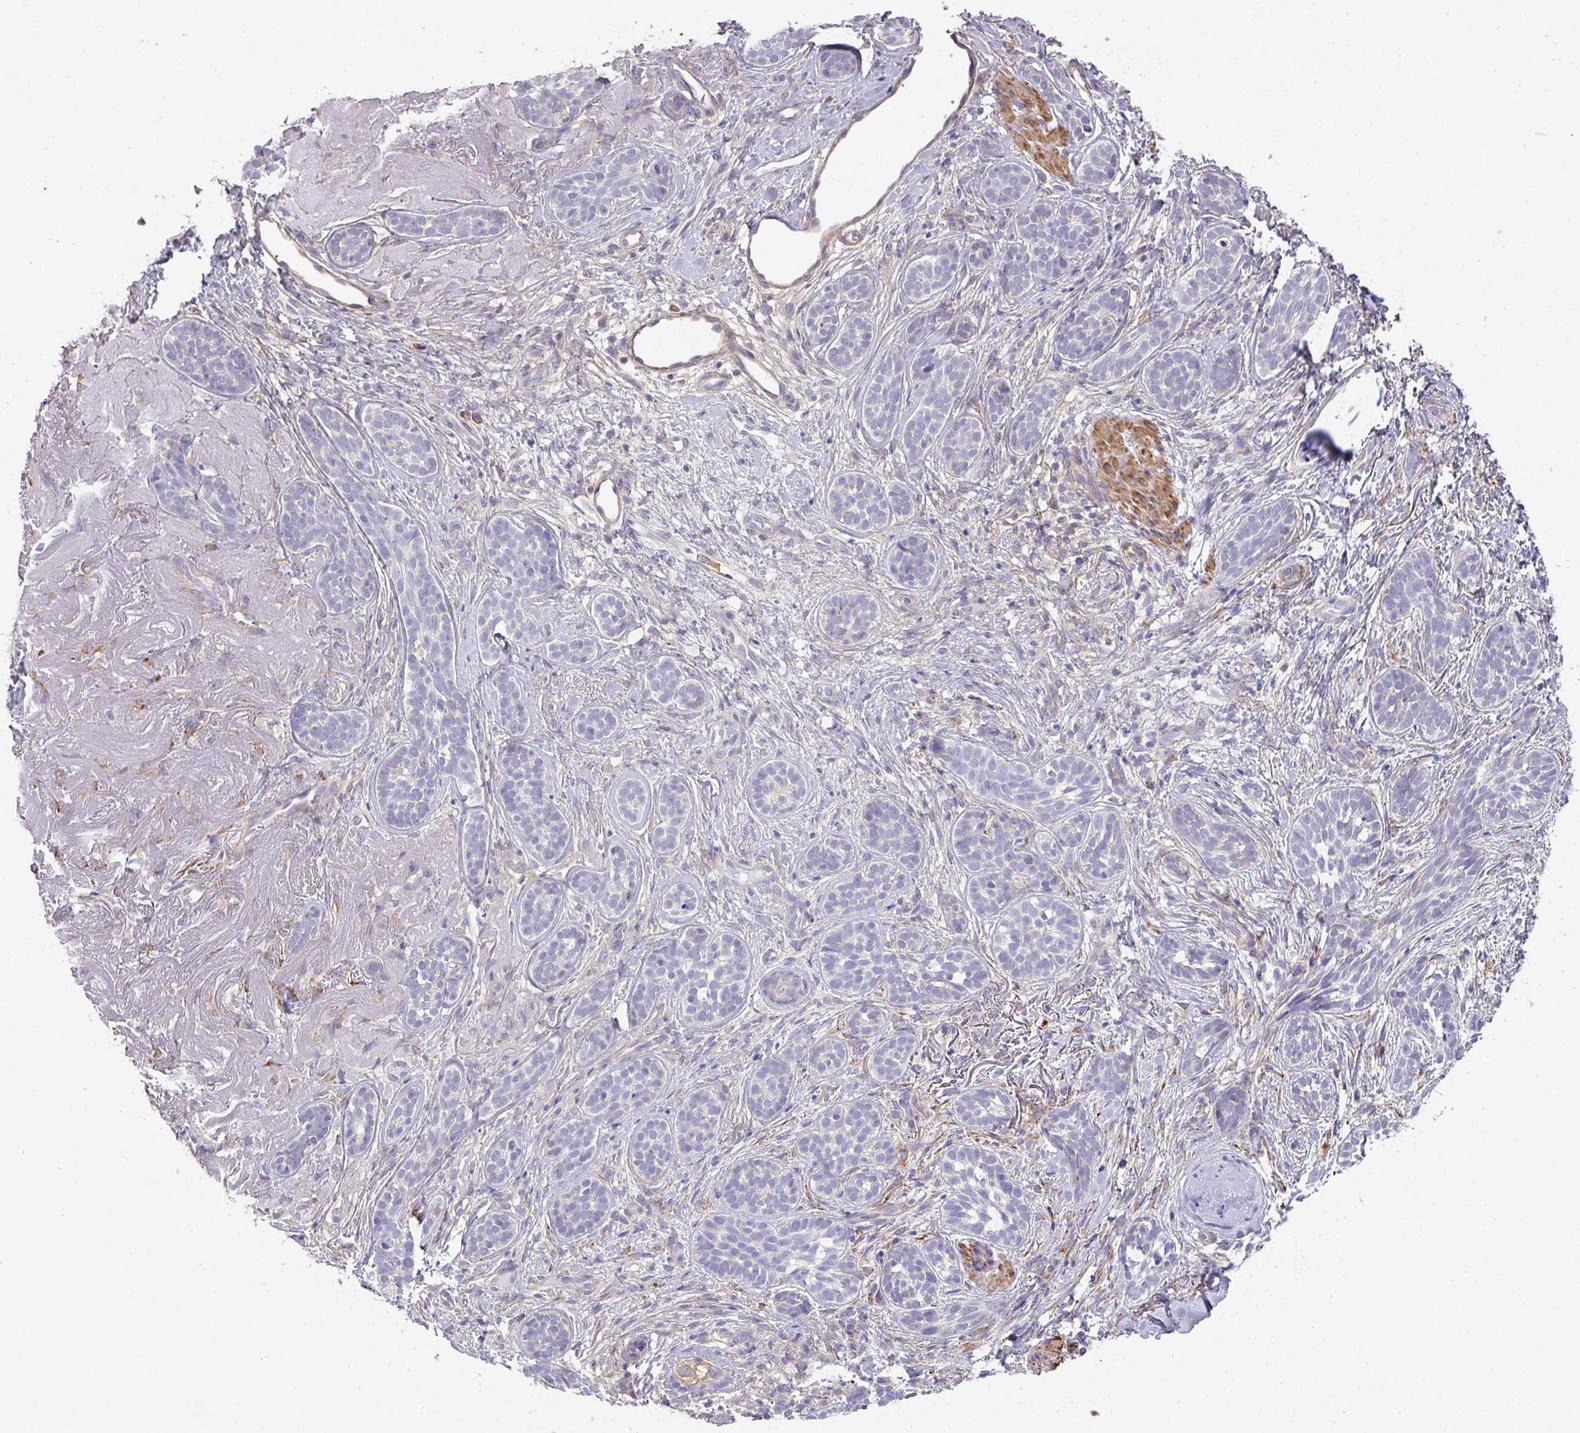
{"staining": {"intensity": "negative", "quantity": "none", "location": "none"}, "tissue": "skin cancer", "cell_type": "Tumor cells", "image_type": "cancer", "snomed": [{"axis": "morphology", "description": "Basal cell carcinoma"}, {"axis": "topography", "description": "Skin"}], "caption": "This is an IHC micrograph of skin cancer. There is no expression in tumor cells.", "gene": "LRRC41", "patient": {"sex": "male", "age": 71}}